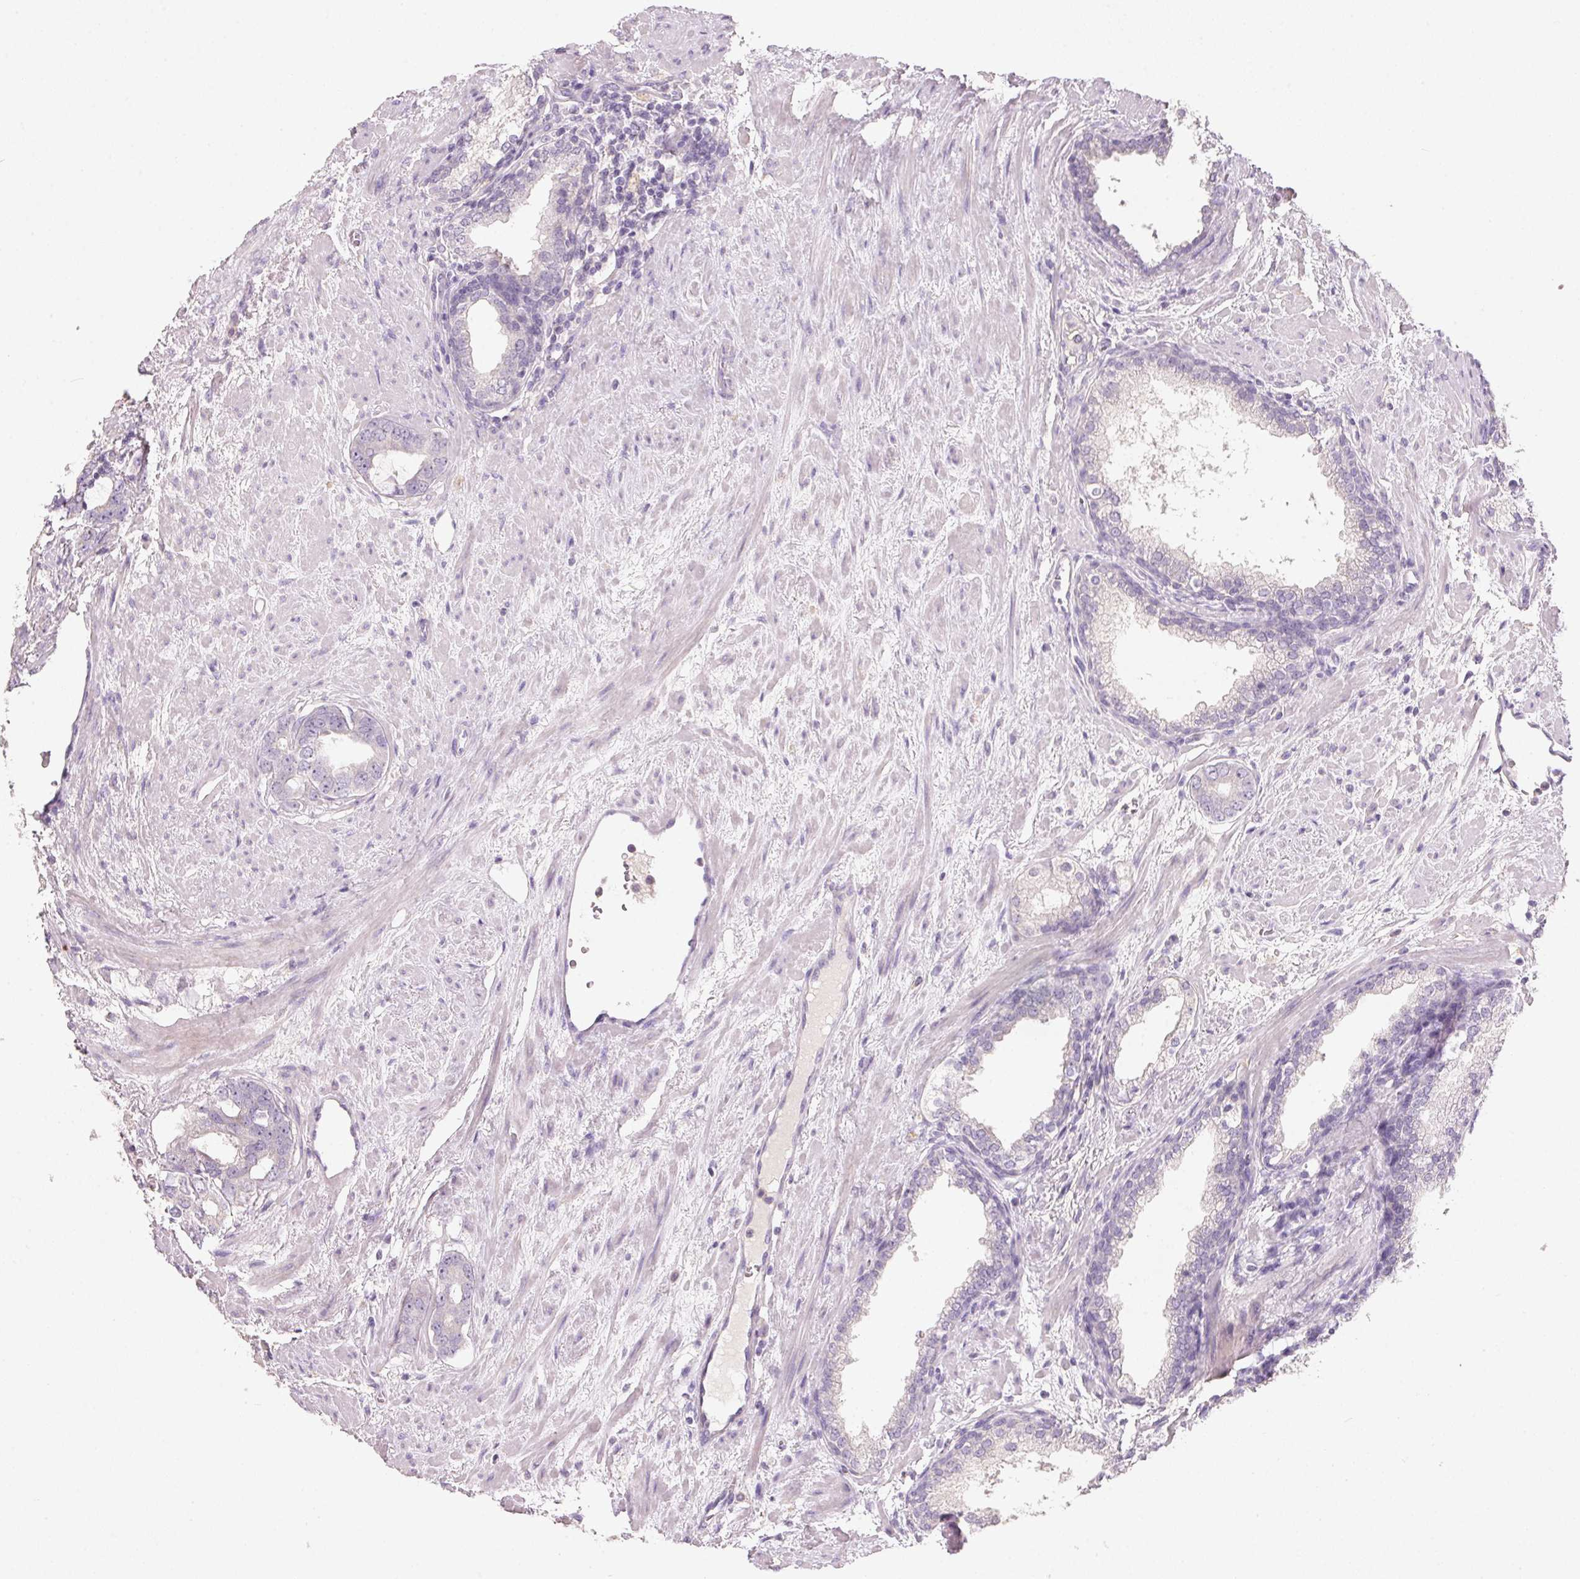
{"staining": {"intensity": "negative", "quantity": "none", "location": "none"}, "tissue": "prostate cancer", "cell_type": "Tumor cells", "image_type": "cancer", "snomed": [{"axis": "morphology", "description": "Adenocarcinoma, High grade"}, {"axis": "topography", "description": "Prostate"}], "caption": "IHC photomicrograph of human prostate cancer (adenocarcinoma (high-grade)) stained for a protein (brown), which displays no positivity in tumor cells.", "gene": "HSD17B1", "patient": {"sex": "male", "age": 75}}